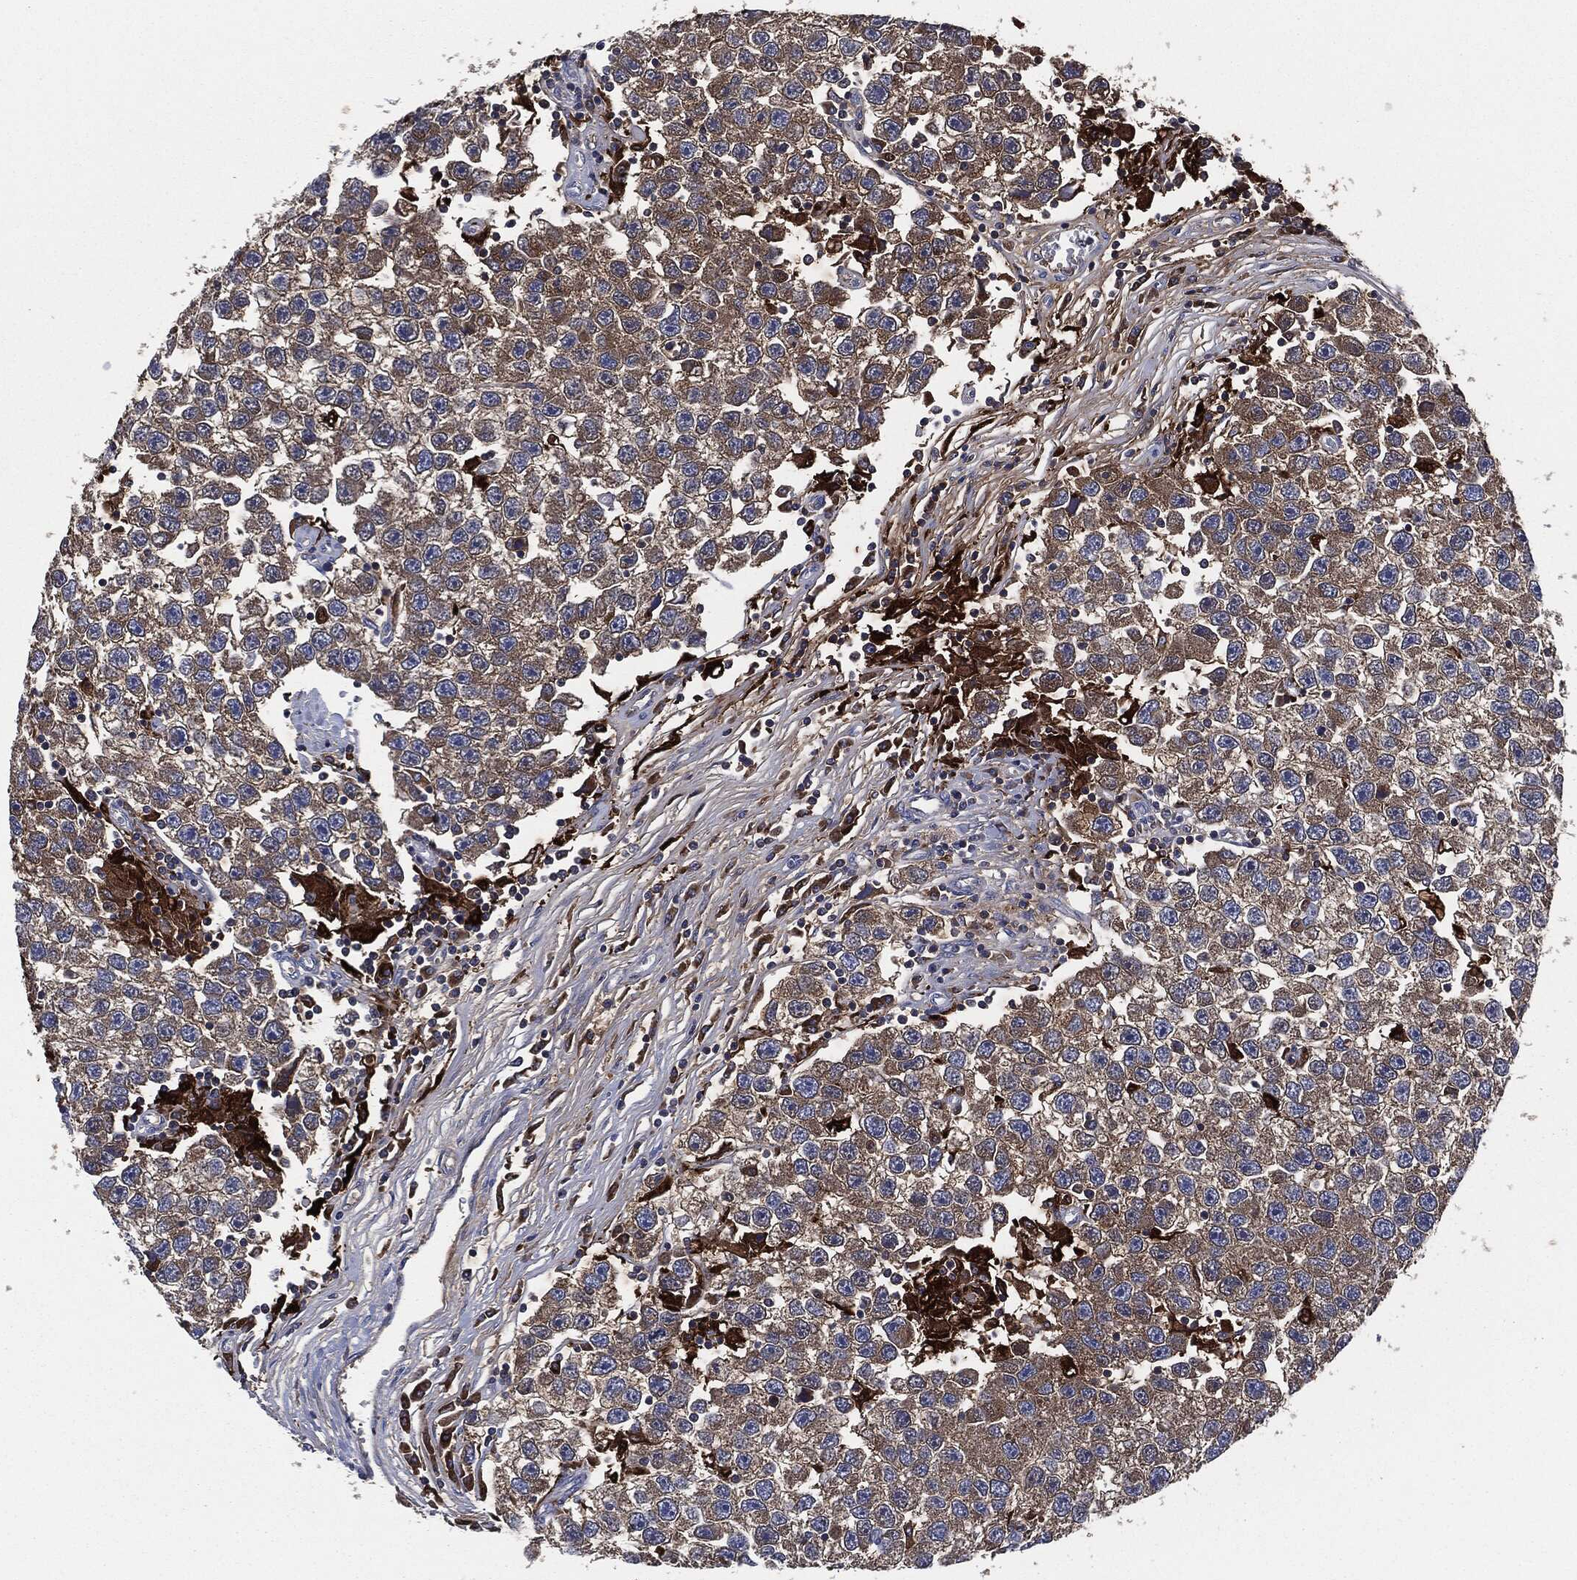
{"staining": {"intensity": "weak", "quantity": "25%-75%", "location": "cytoplasmic/membranous"}, "tissue": "testis cancer", "cell_type": "Tumor cells", "image_type": "cancer", "snomed": [{"axis": "morphology", "description": "Seminoma, NOS"}, {"axis": "topography", "description": "Testis"}], "caption": "Seminoma (testis) stained with immunohistochemistry (IHC) shows weak cytoplasmic/membranous staining in about 25%-75% of tumor cells.", "gene": "TMEM11", "patient": {"sex": "male", "age": 26}}